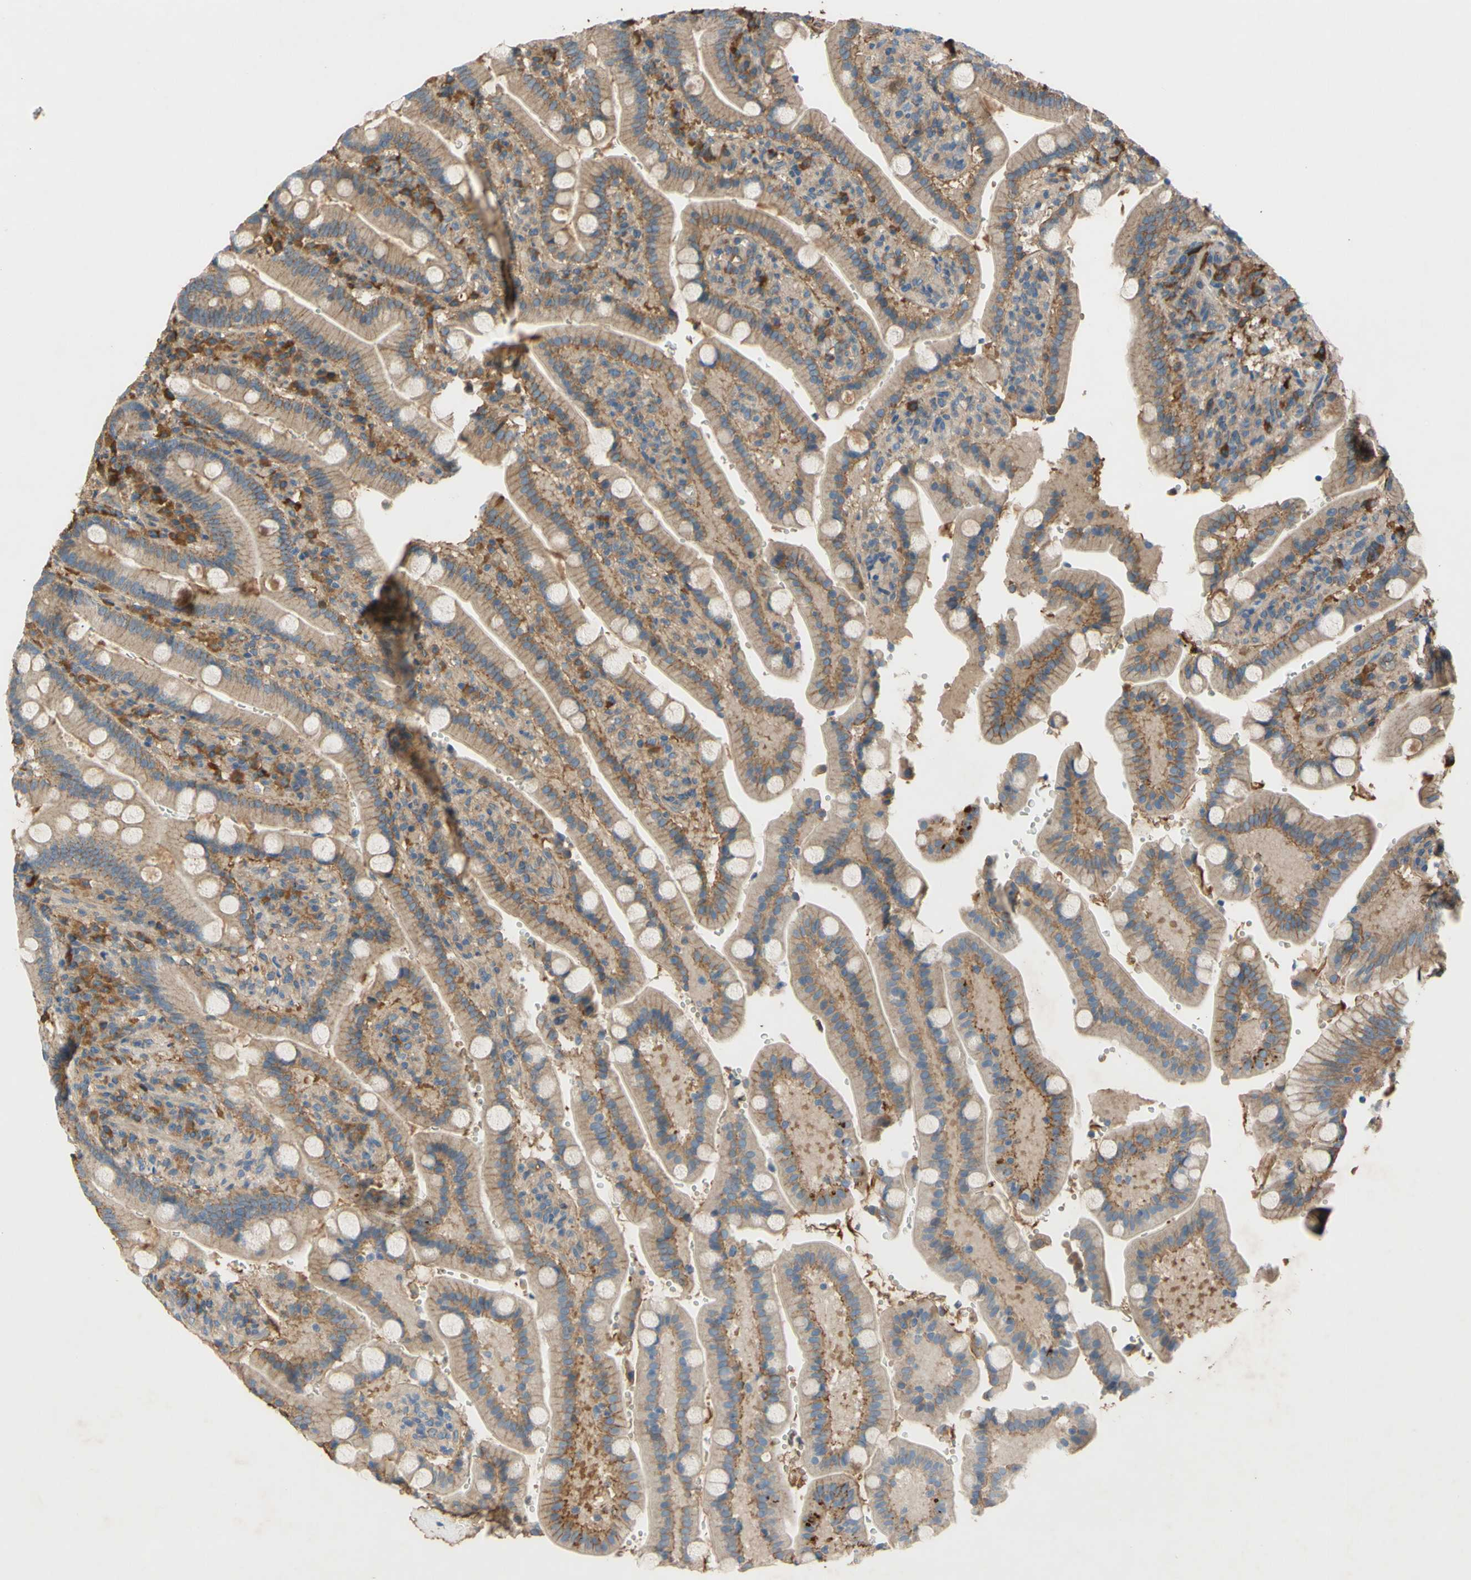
{"staining": {"intensity": "moderate", "quantity": ">75%", "location": "cytoplasmic/membranous"}, "tissue": "duodenum", "cell_type": "Glandular cells", "image_type": "normal", "snomed": [{"axis": "morphology", "description": "Normal tissue, NOS"}, {"axis": "topography", "description": "Small intestine, NOS"}], "caption": "Normal duodenum was stained to show a protein in brown. There is medium levels of moderate cytoplasmic/membranous staining in approximately >75% of glandular cells.", "gene": "TIMP2", "patient": {"sex": "female", "age": 71}}